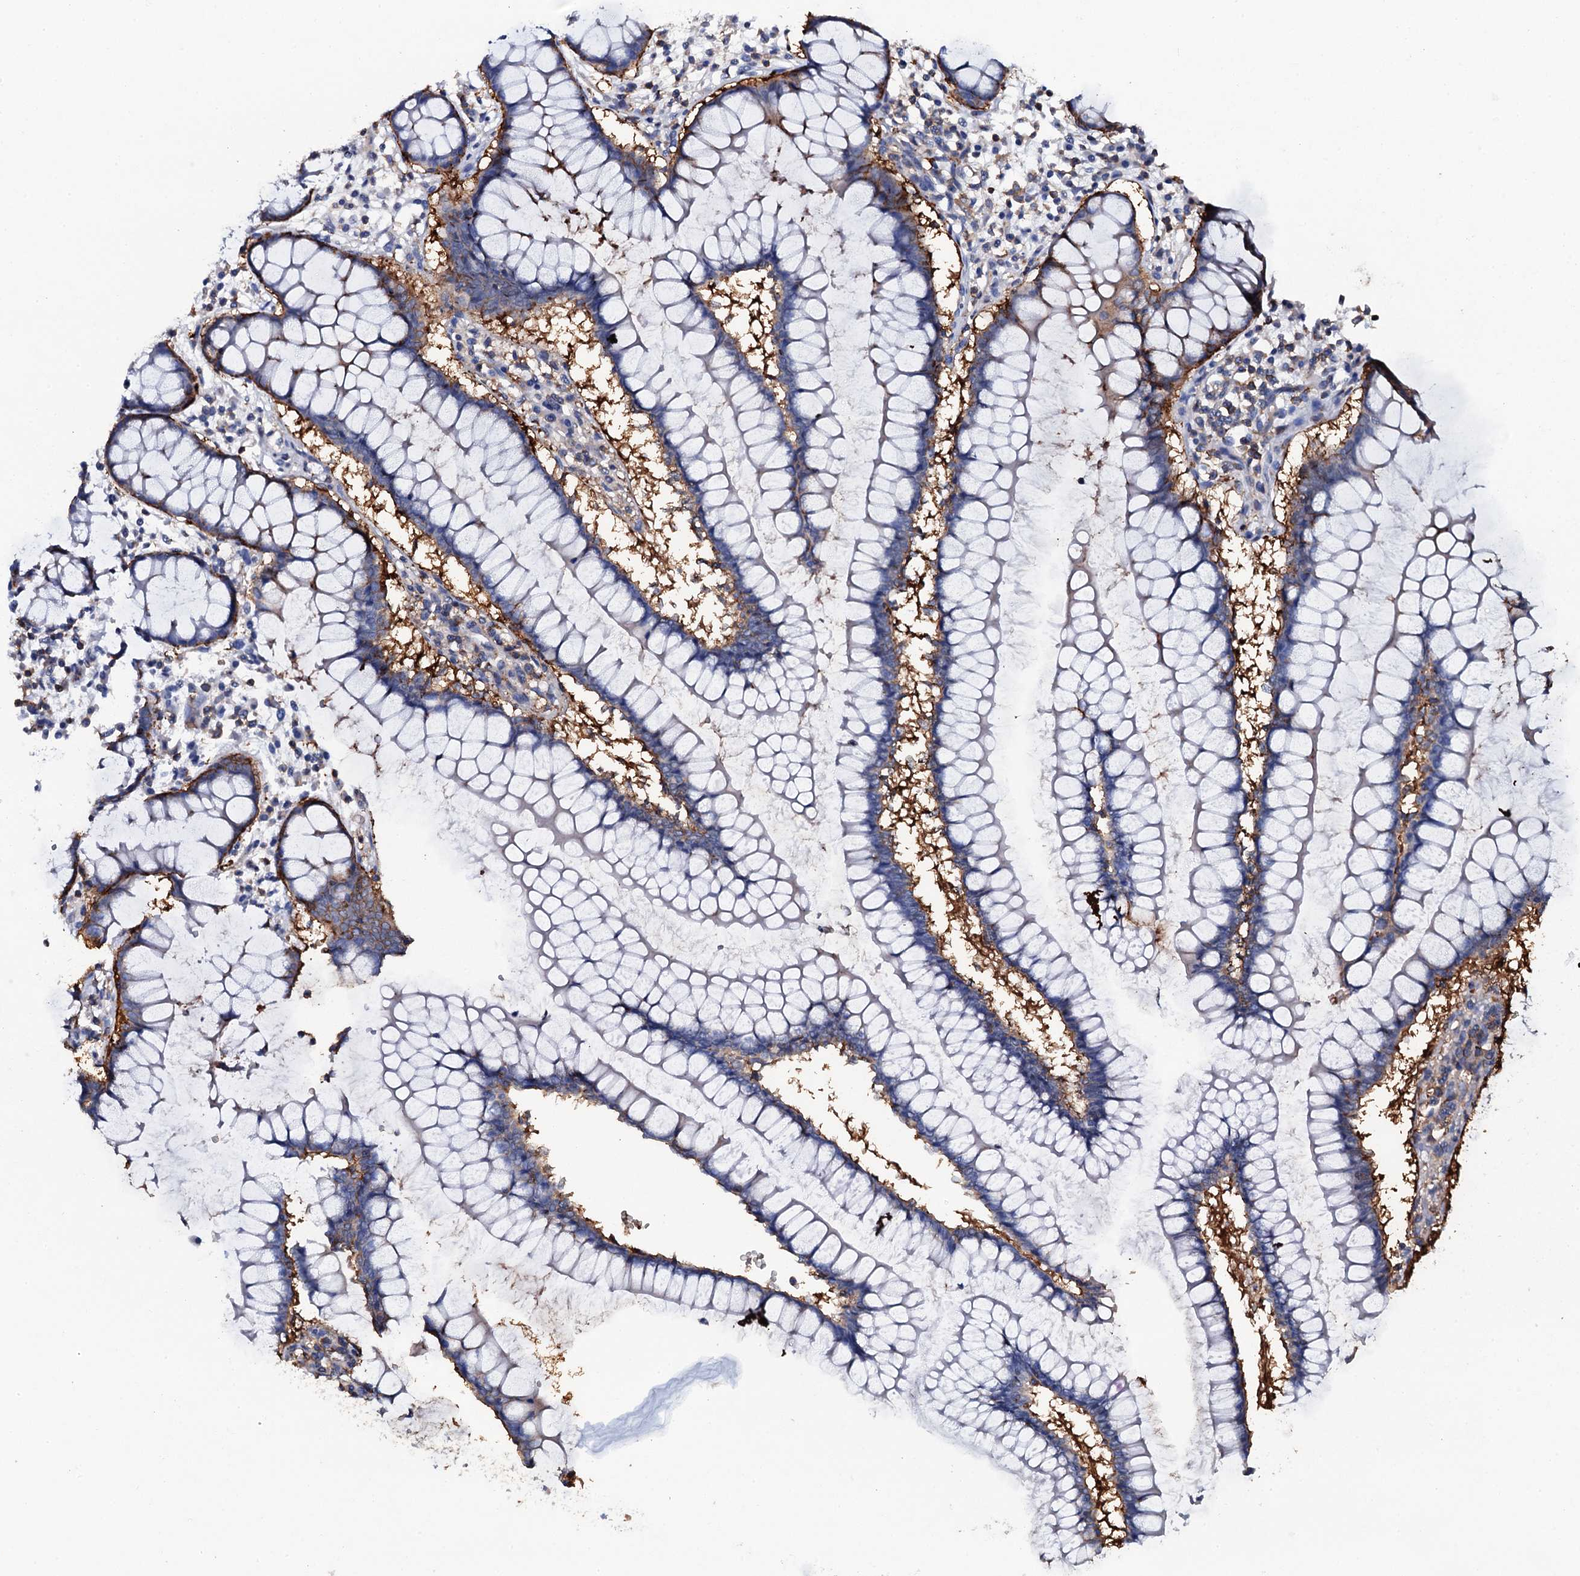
{"staining": {"intensity": "negative", "quantity": "none", "location": "none"}, "tissue": "colon", "cell_type": "Endothelial cells", "image_type": "normal", "snomed": [{"axis": "morphology", "description": "Normal tissue, NOS"}, {"axis": "morphology", "description": "Adenocarcinoma, NOS"}, {"axis": "topography", "description": "Colon"}], "caption": "Immunohistochemical staining of benign colon reveals no significant positivity in endothelial cells.", "gene": "MS4A4E", "patient": {"sex": "female", "age": 55}}